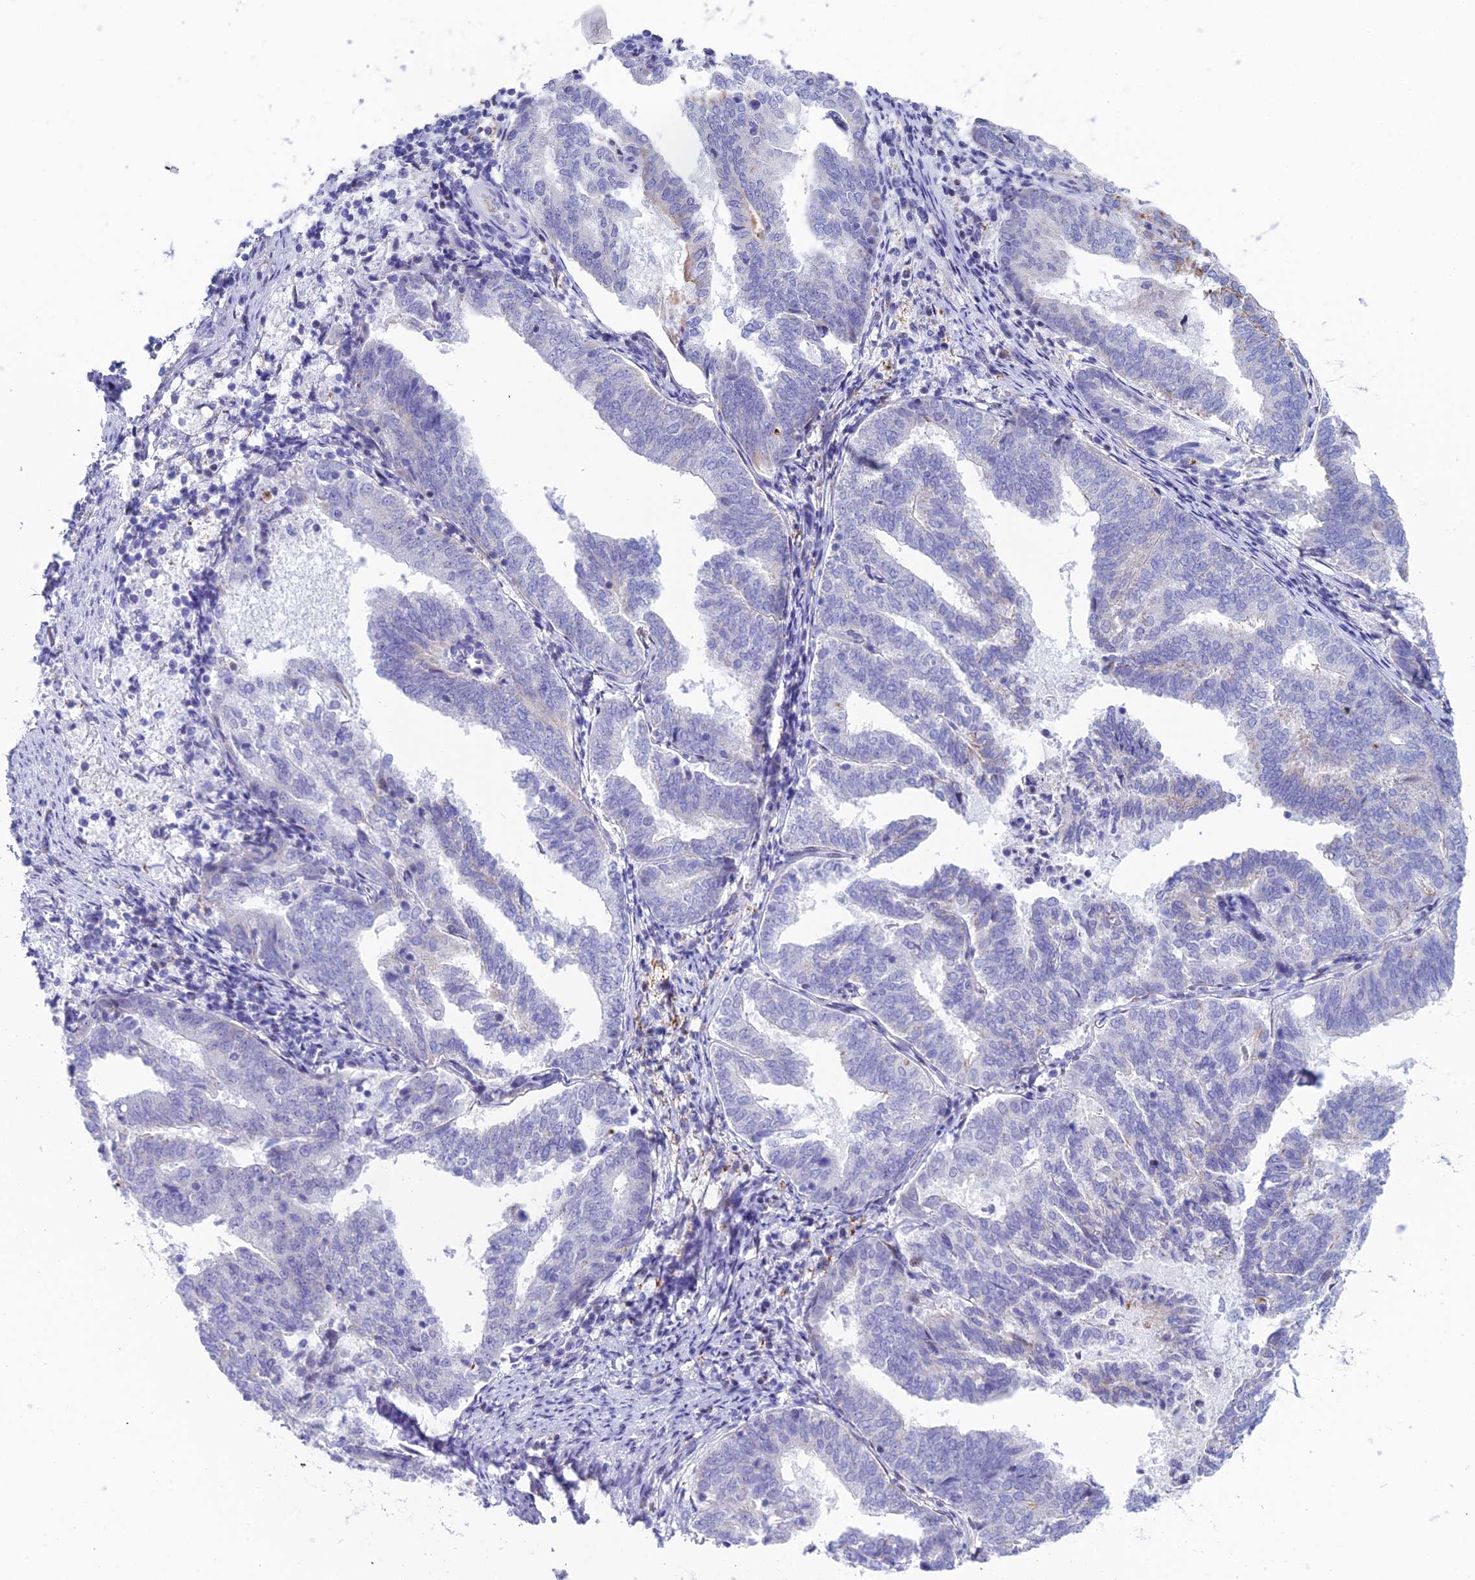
{"staining": {"intensity": "negative", "quantity": "none", "location": "none"}, "tissue": "endometrial cancer", "cell_type": "Tumor cells", "image_type": "cancer", "snomed": [{"axis": "morphology", "description": "Adenocarcinoma, NOS"}, {"axis": "topography", "description": "Endometrium"}], "caption": "There is no significant positivity in tumor cells of endometrial adenocarcinoma.", "gene": "CC2D2A", "patient": {"sex": "female", "age": 80}}